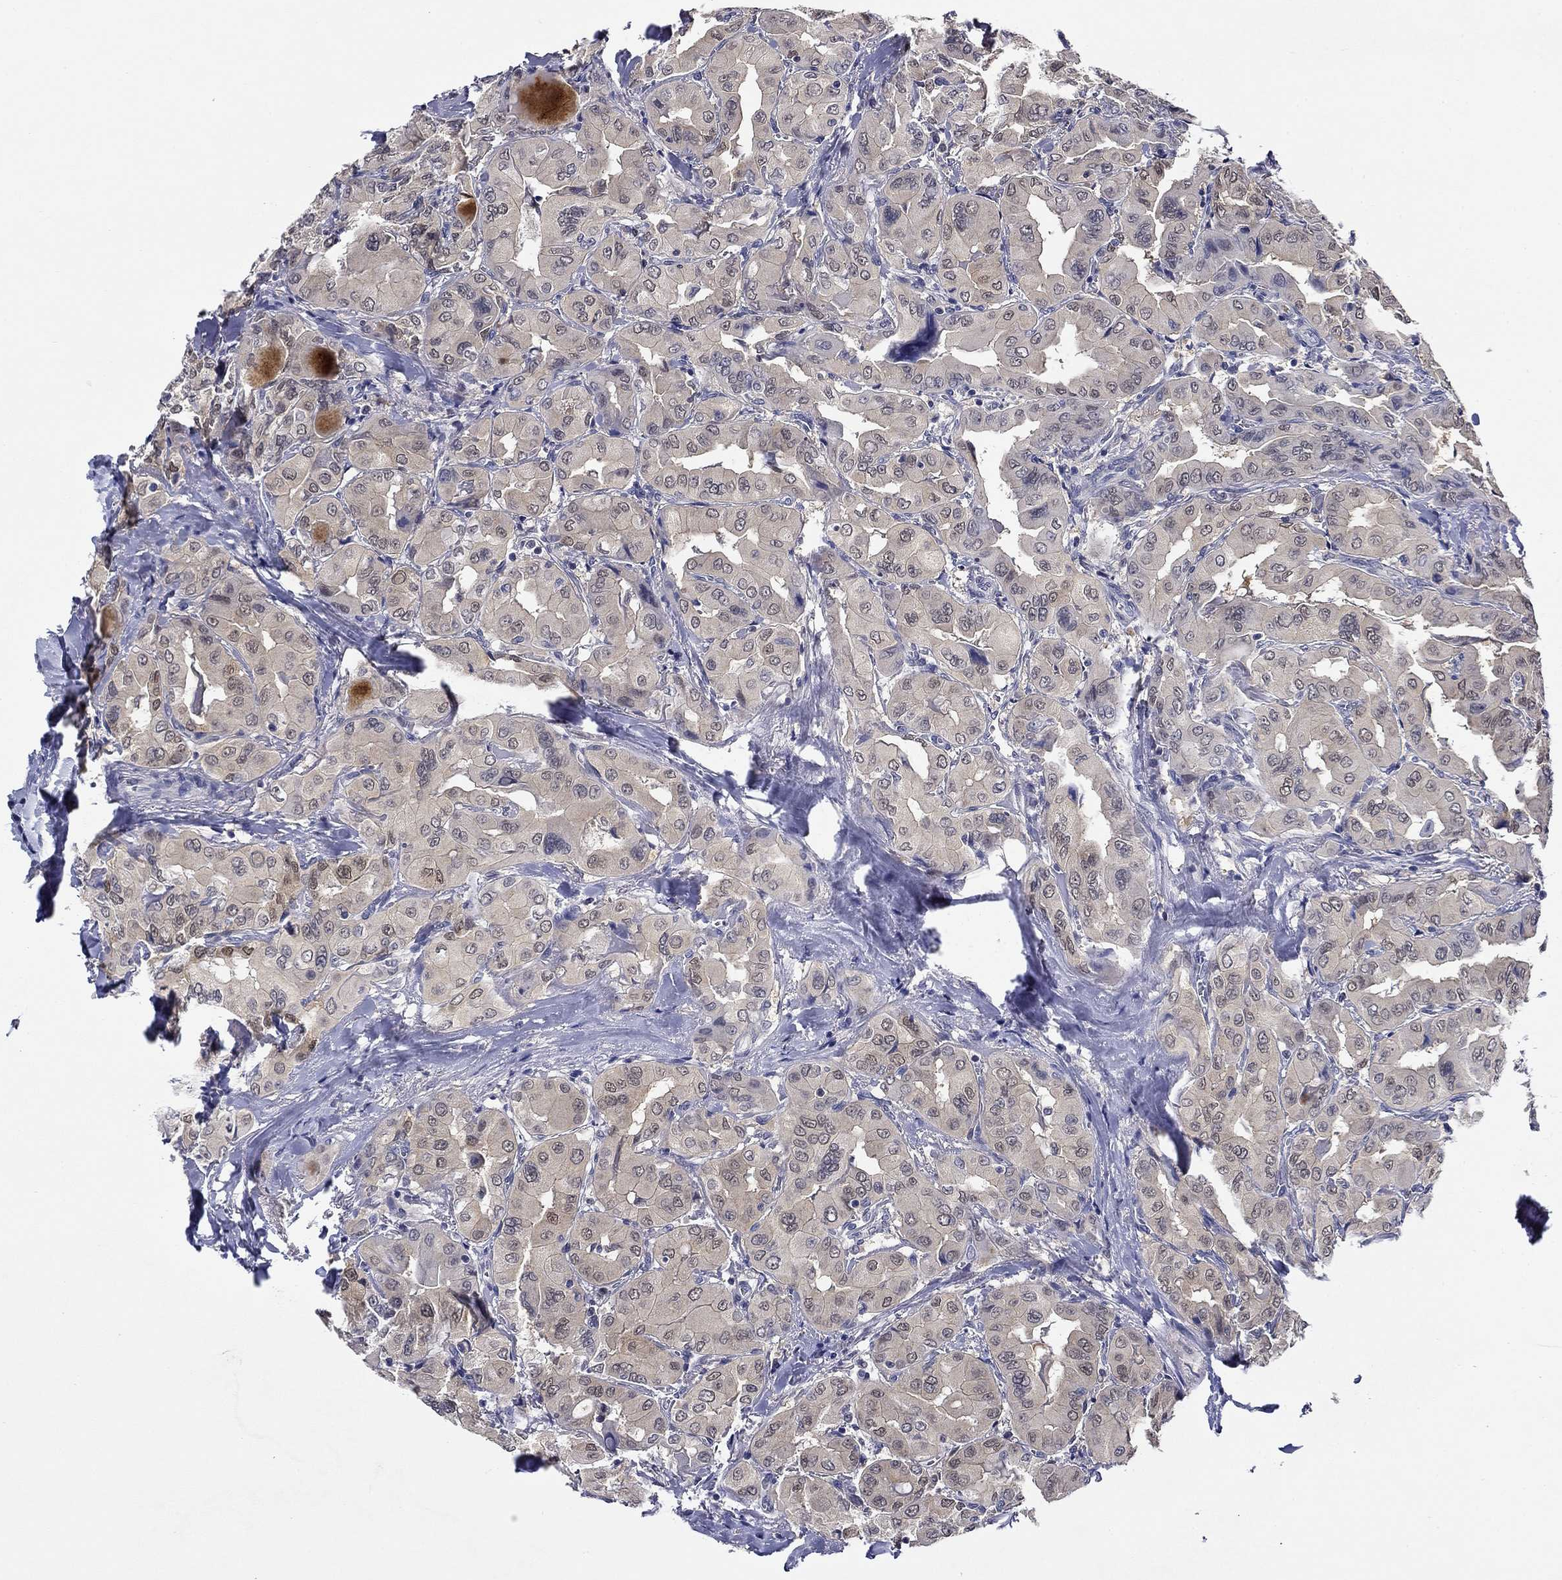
{"staining": {"intensity": "negative", "quantity": "none", "location": "none"}, "tissue": "thyroid cancer", "cell_type": "Tumor cells", "image_type": "cancer", "snomed": [{"axis": "morphology", "description": "Normal tissue, NOS"}, {"axis": "morphology", "description": "Papillary adenocarcinoma, NOS"}, {"axis": "topography", "description": "Thyroid gland"}], "caption": "A micrograph of human thyroid cancer (papillary adenocarcinoma) is negative for staining in tumor cells.", "gene": "DDTL", "patient": {"sex": "female", "age": 66}}